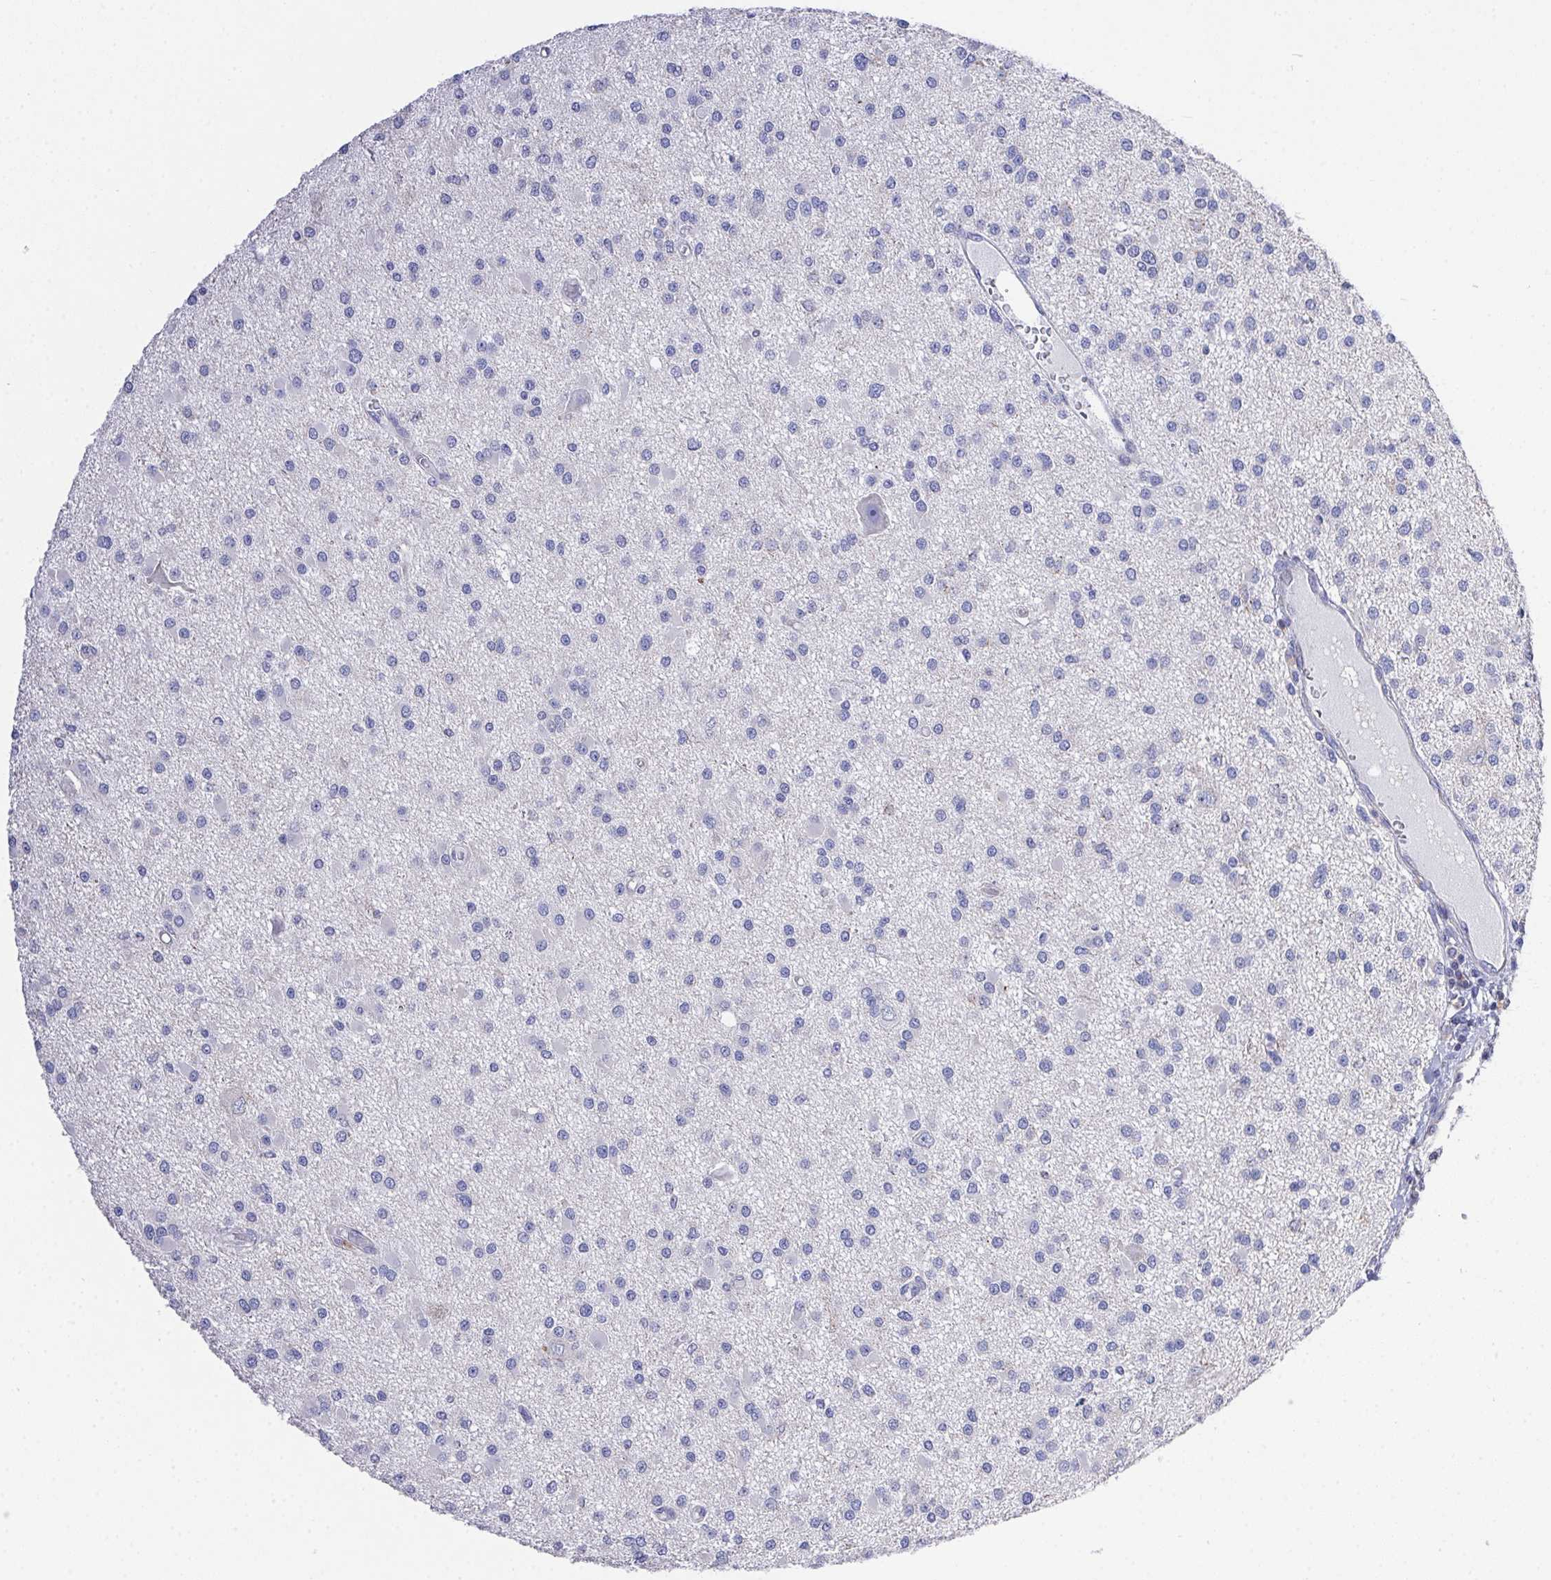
{"staining": {"intensity": "negative", "quantity": "none", "location": "none"}, "tissue": "glioma", "cell_type": "Tumor cells", "image_type": "cancer", "snomed": [{"axis": "morphology", "description": "Glioma, malignant, High grade"}, {"axis": "topography", "description": "Brain"}], "caption": "DAB (3,3'-diaminobenzidine) immunohistochemical staining of malignant glioma (high-grade) shows no significant positivity in tumor cells.", "gene": "PRG3", "patient": {"sex": "male", "age": 54}}